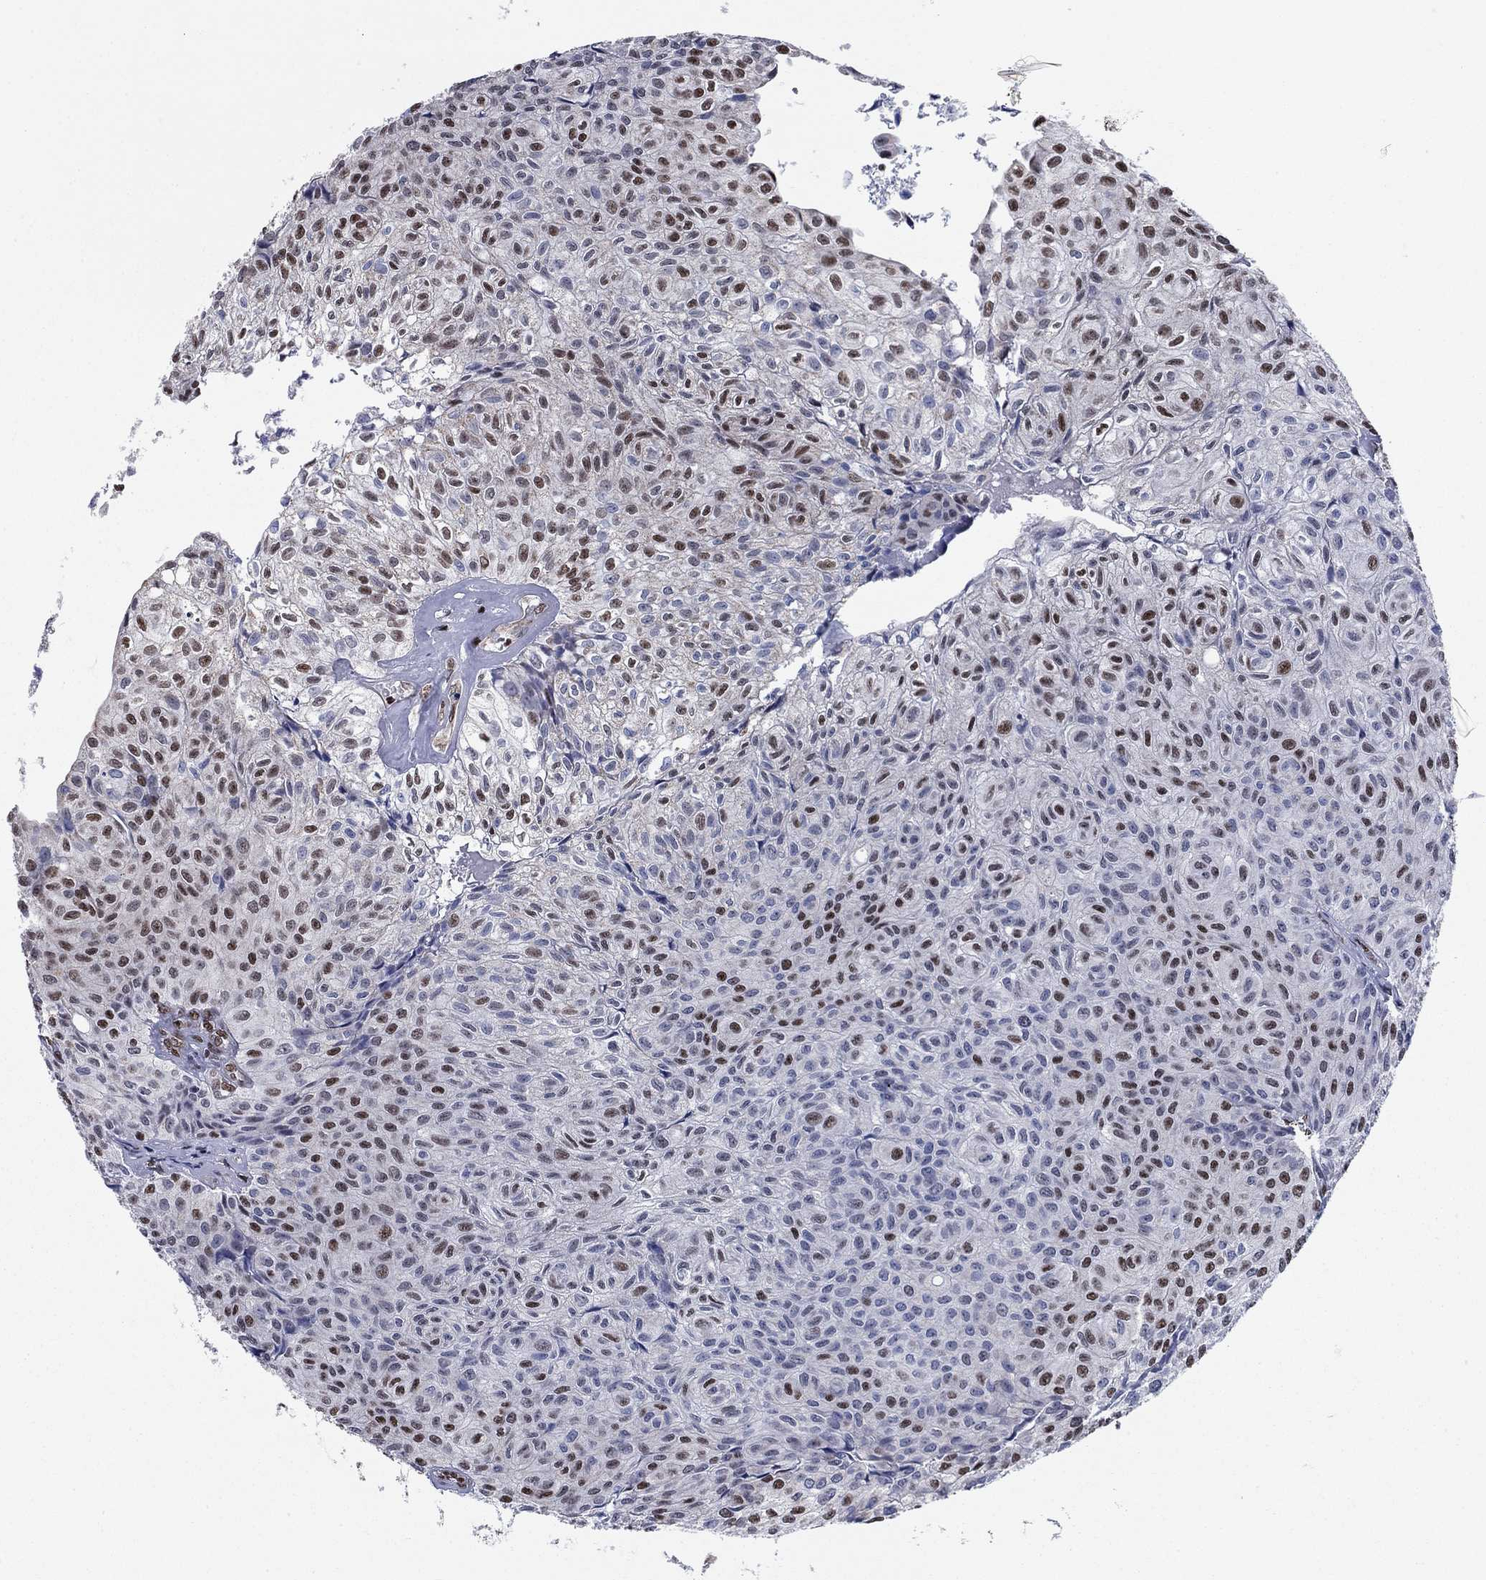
{"staining": {"intensity": "moderate", "quantity": "25%-75%", "location": "nuclear"}, "tissue": "urothelial cancer", "cell_type": "Tumor cells", "image_type": "cancer", "snomed": [{"axis": "morphology", "description": "Urothelial carcinoma, Low grade"}, {"axis": "topography", "description": "Urinary bladder"}], "caption": "Protein staining by immunohistochemistry (IHC) reveals moderate nuclear positivity in approximately 25%-75% of tumor cells in urothelial cancer.", "gene": "N4BP2", "patient": {"sex": "male", "age": 89}}